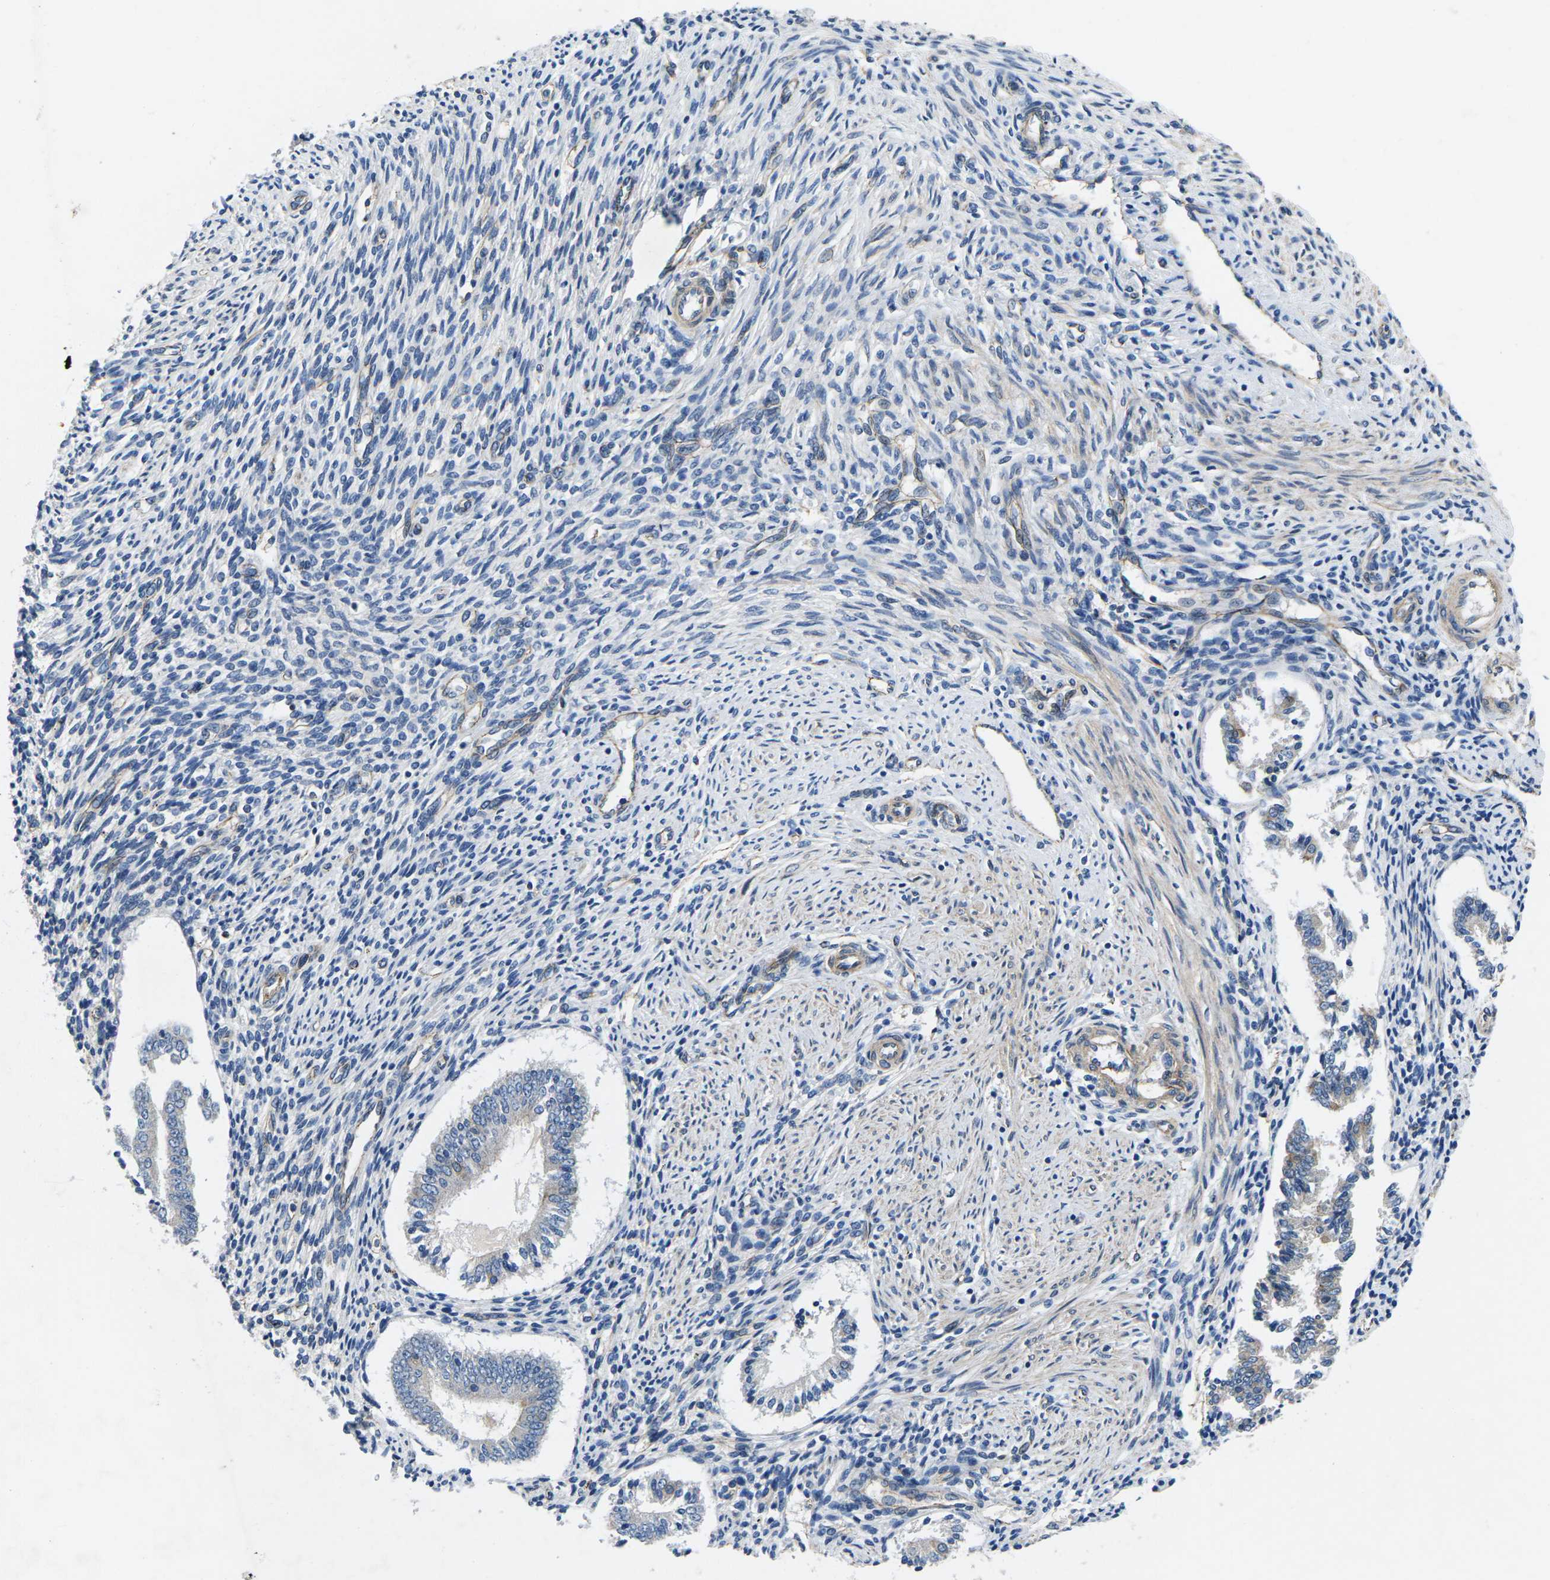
{"staining": {"intensity": "moderate", "quantity": "<25%", "location": "cytoplasmic/membranous"}, "tissue": "endometrium", "cell_type": "Cells in endometrial stroma", "image_type": "normal", "snomed": [{"axis": "morphology", "description": "Normal tissue, NOS"}, {"axis": "topography", "description": "Endometrium"}], "caption": "Immunohistochemical staining of unremarkable human endometrium displays <25% levels of moderate cytoplasmic/membranous protein positivity in about <25% of cells in endometrial stroma. (brown staining indicates protein expression, while blue staining denotes nuclei).", "gene": "CTNND1", "patient": {"sex": "female", "age": 42}}